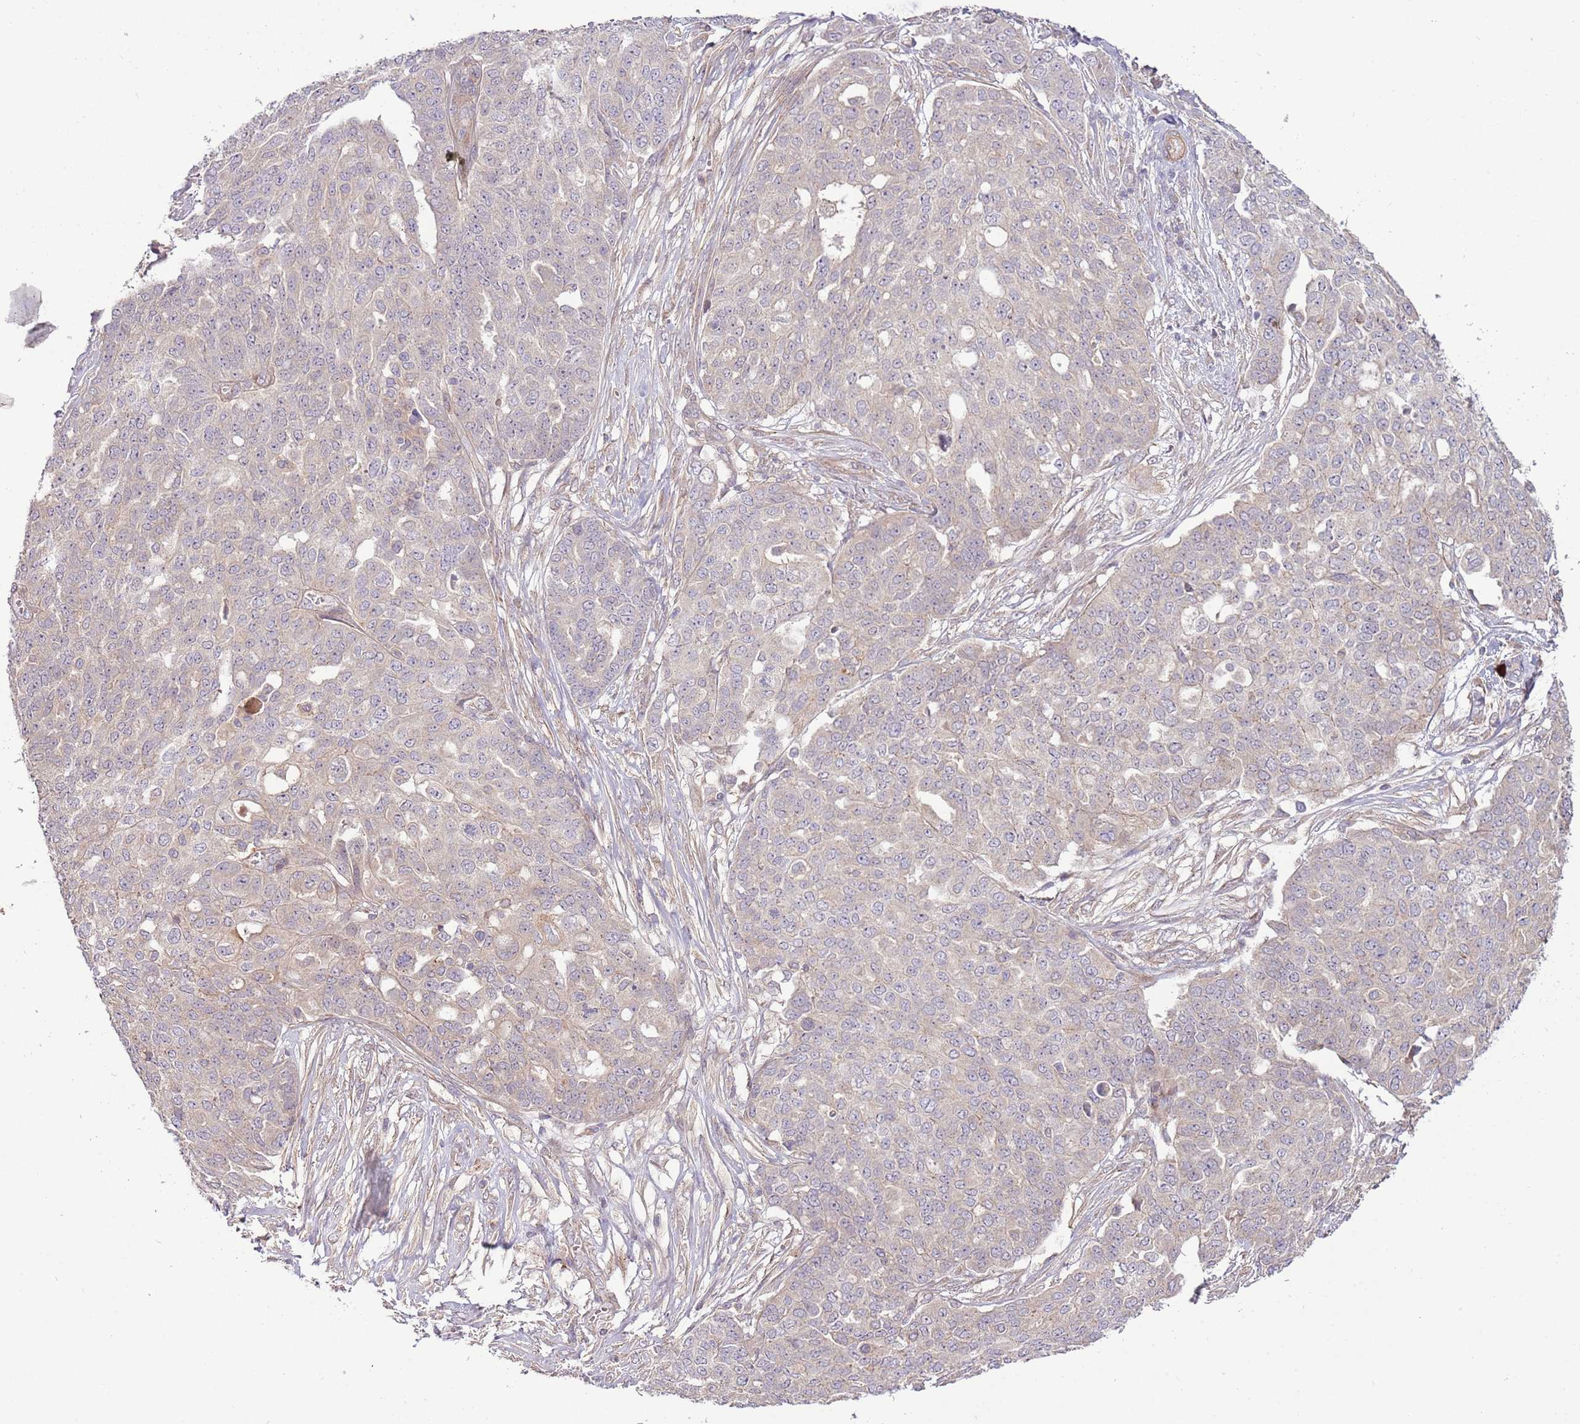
{"staining": {"intensity": "negative", "quantity": "none", "location": "none"}, "tissue": "ovarian cancer", "cell_type": "Tumor cells", "image_type": "cancer", "snomed": [{"axis": "morphology", "description": "Cystadenocarcinoma, serous, NOS"}, {"axis": "topography", "description": "Soft tissue"}, {"axis": "topography", "description": "Ovary"}], "caption": "This is a histopathology image of immunohistochemistry (IHC) staining of ovarian cancer (serous cystadenocarcinoma), which shows no positivity in tumor cells.", "gene": "RNF128", "patient": {"sex": "female", "age": 57}}